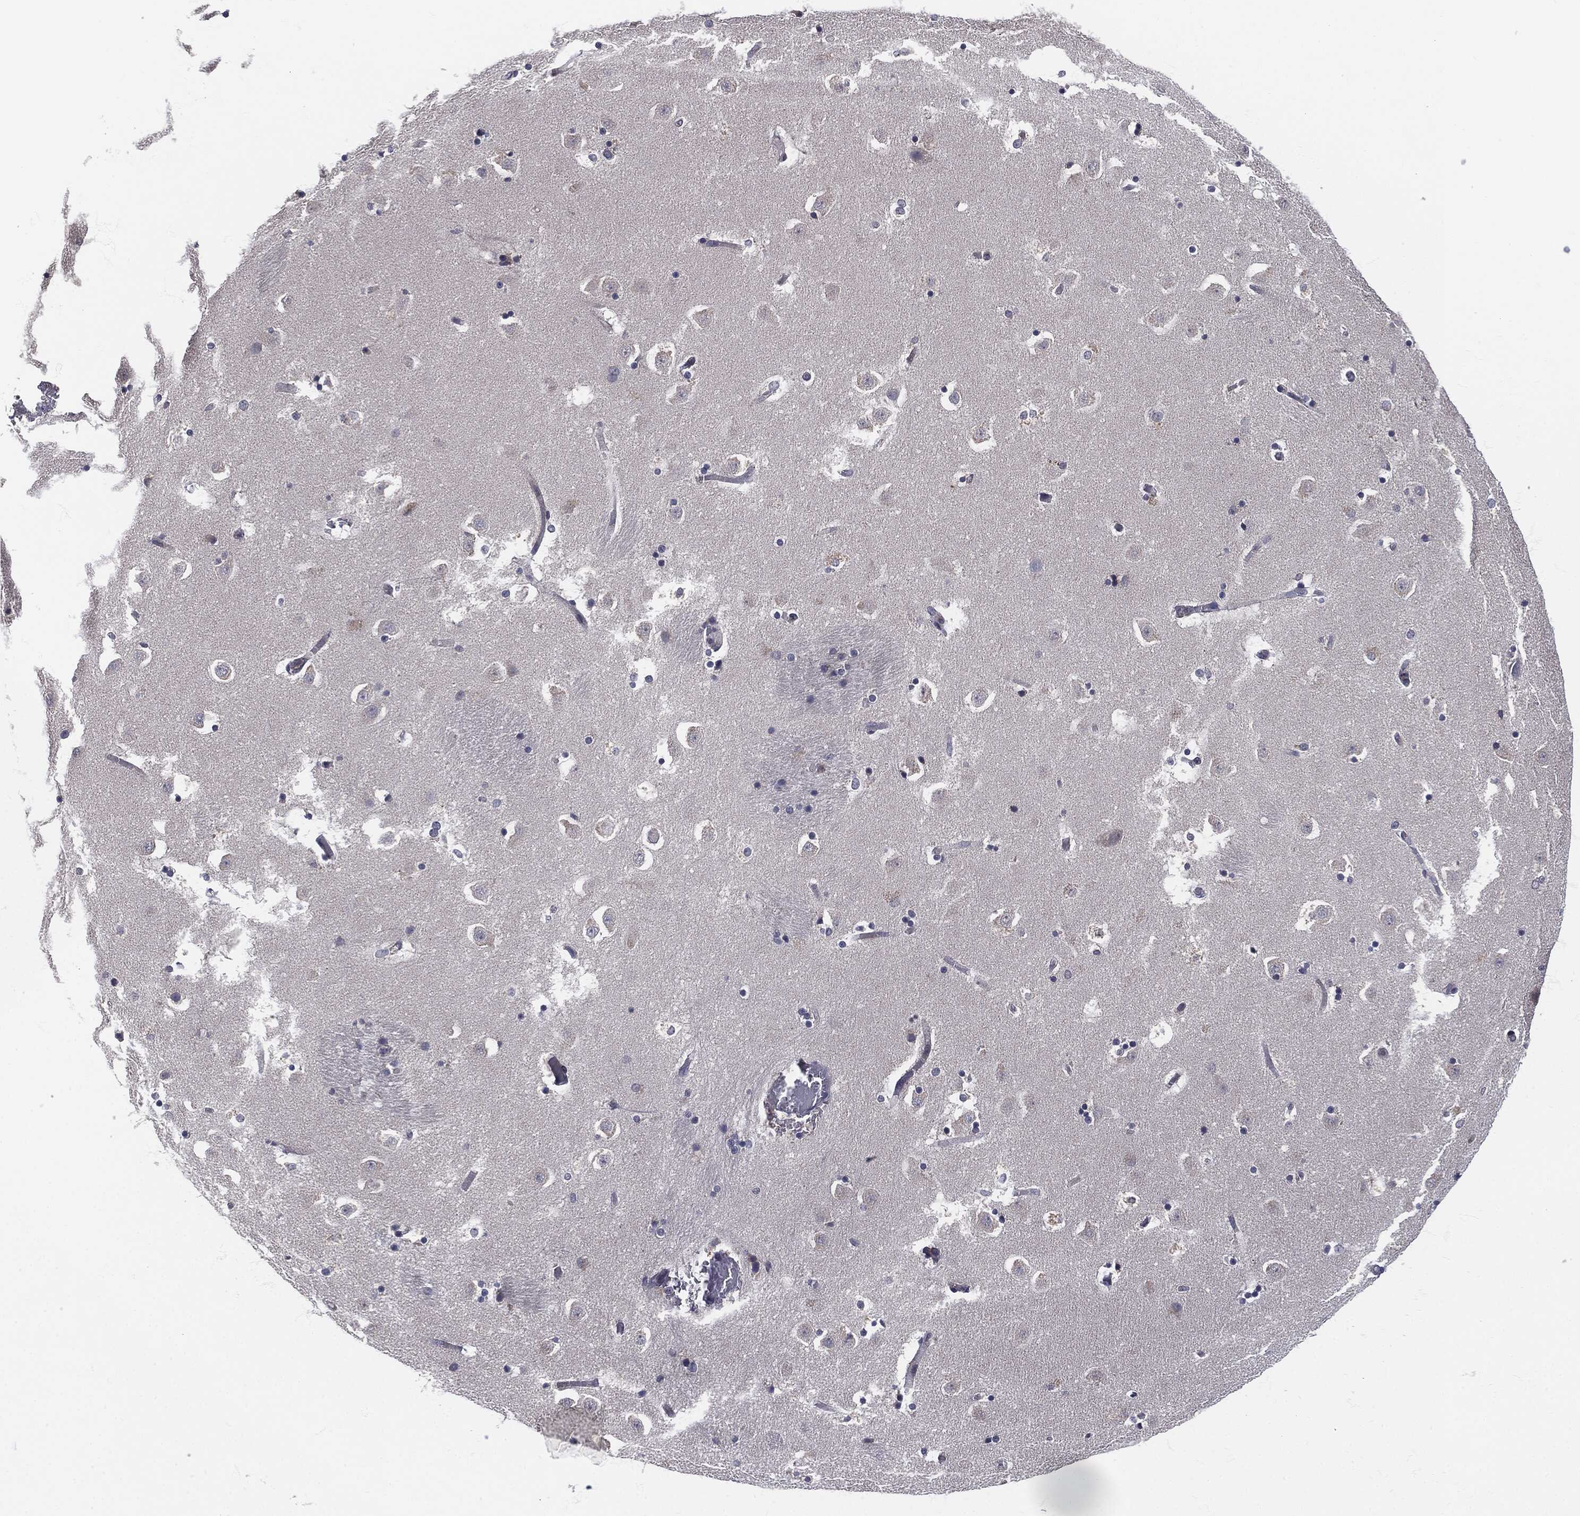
{"staining": {"intensity": "negative", "quantity": "none", "location": "none"}, "tissue": "caudate", "cell_type": "Glial cells", "image_type": "normal", "snomed": [{"axis": "morphology", "description": "Normal tissue, NOS"}, {"axis": "topography", "description": "Lateral ventricle wall"}], "caption": "IHC micrograph of unremarkable caudate: human caudate stained with DAB (3,3'-diaminobenzidine) reveals no significant protein expression in glial cells.", "gene": "SIGLEC9", "patient": {"sex": "male", "age": 51}}